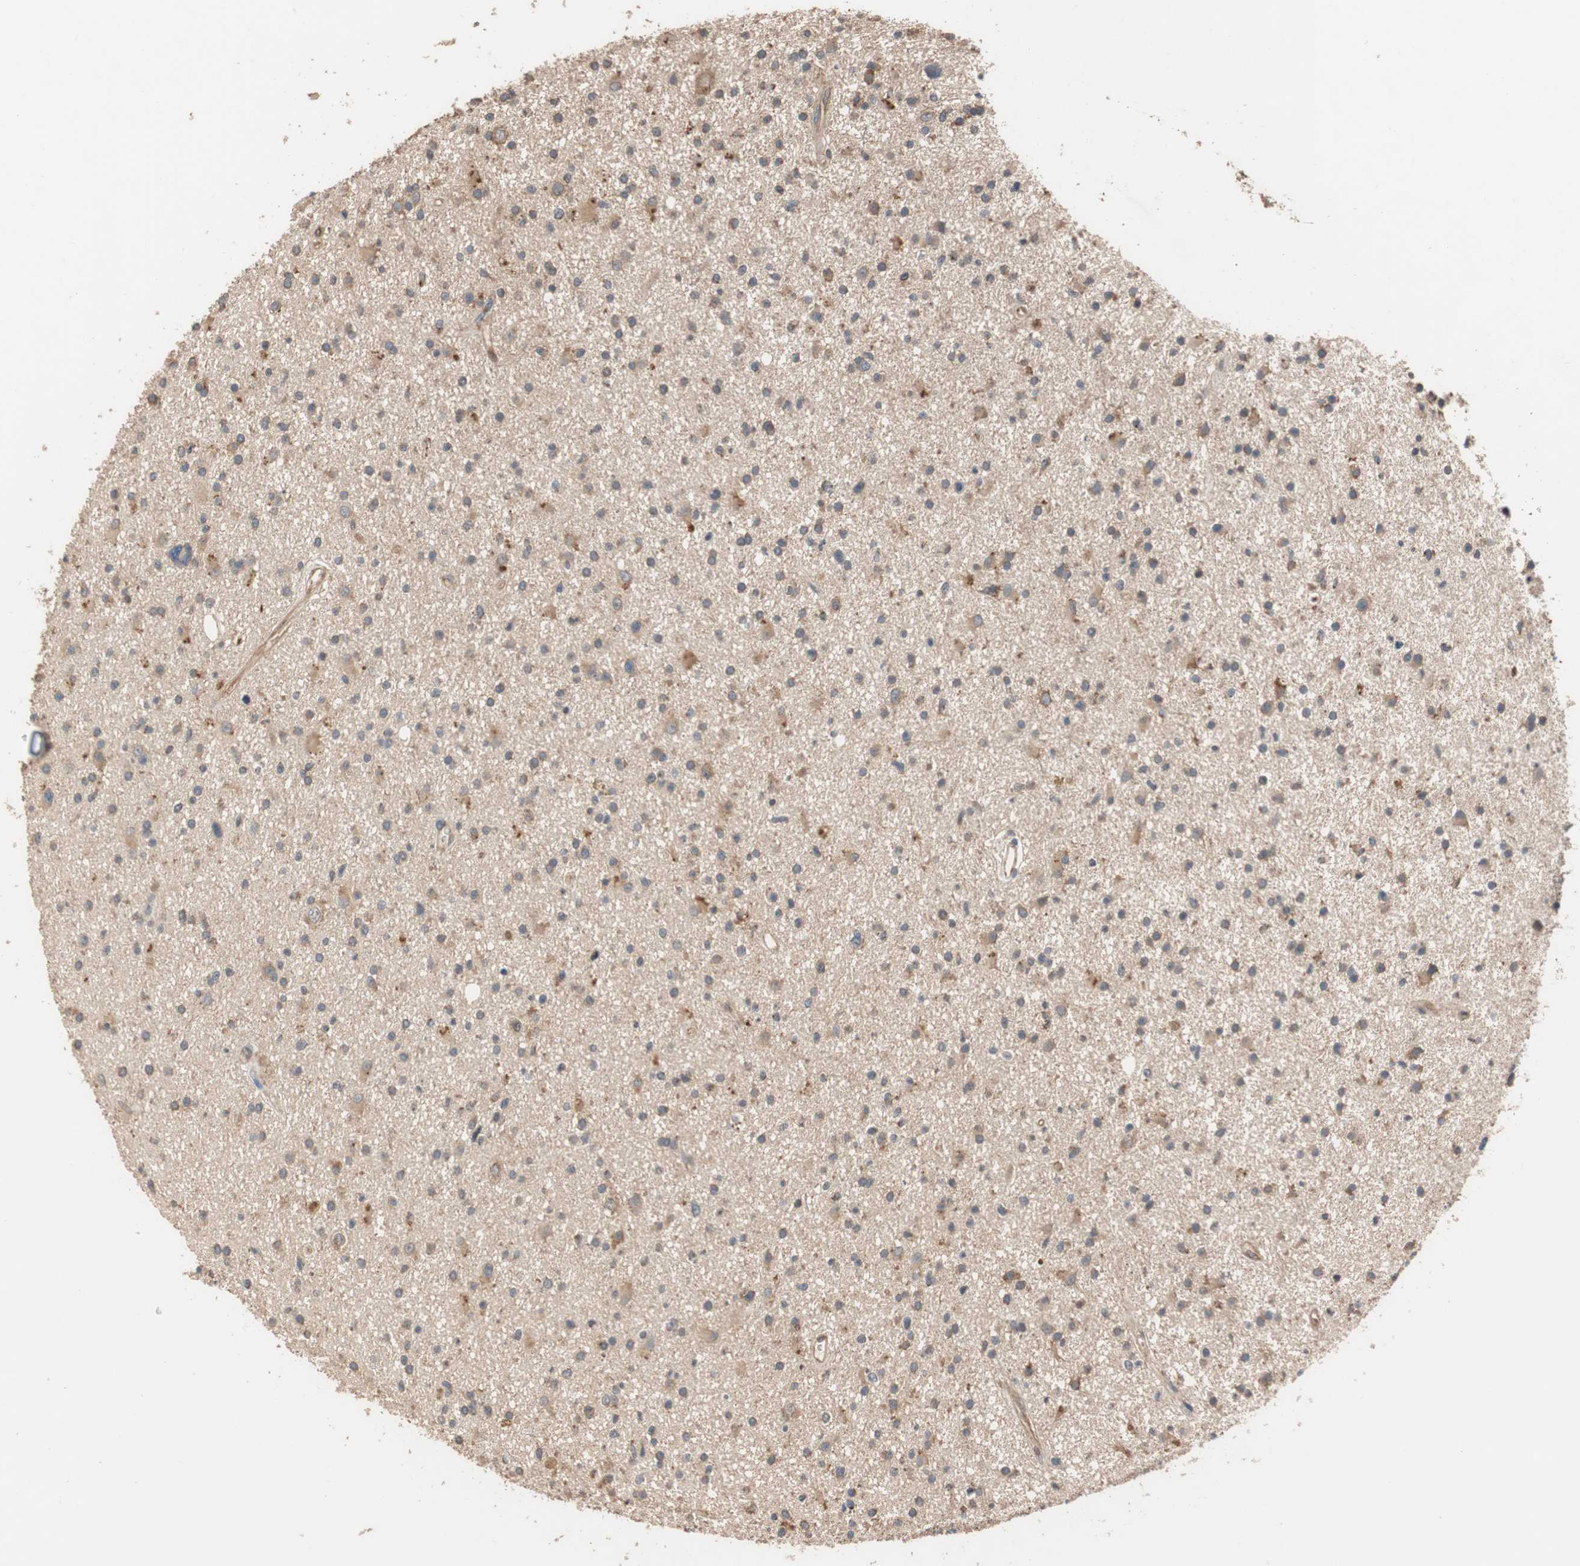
{"staining": {"intensity": "moderate", "quantity": ">75%", "location": "cytoplasmic/membranous"}, "tissue": "glioma", "cell_type": "Tumor cells", "image_type": "cancer", "snomed": [{"axis": "morphology", "description": "Glioma, malignant, High grade"}, {"axis": "topography", "description": "Brain"}], "caption": "The photomicrograph reveals immunohistochemical staining of malignant high-grade glioma. There is moderate cytoplasmic/membranous staining is identified in approximately >75% of tumor cells. The protein of interest is shown in brown color, while the nuclei are stained blue.", "gene": "MAP4K2", "patient": {"sex": "male", "age": 33}}